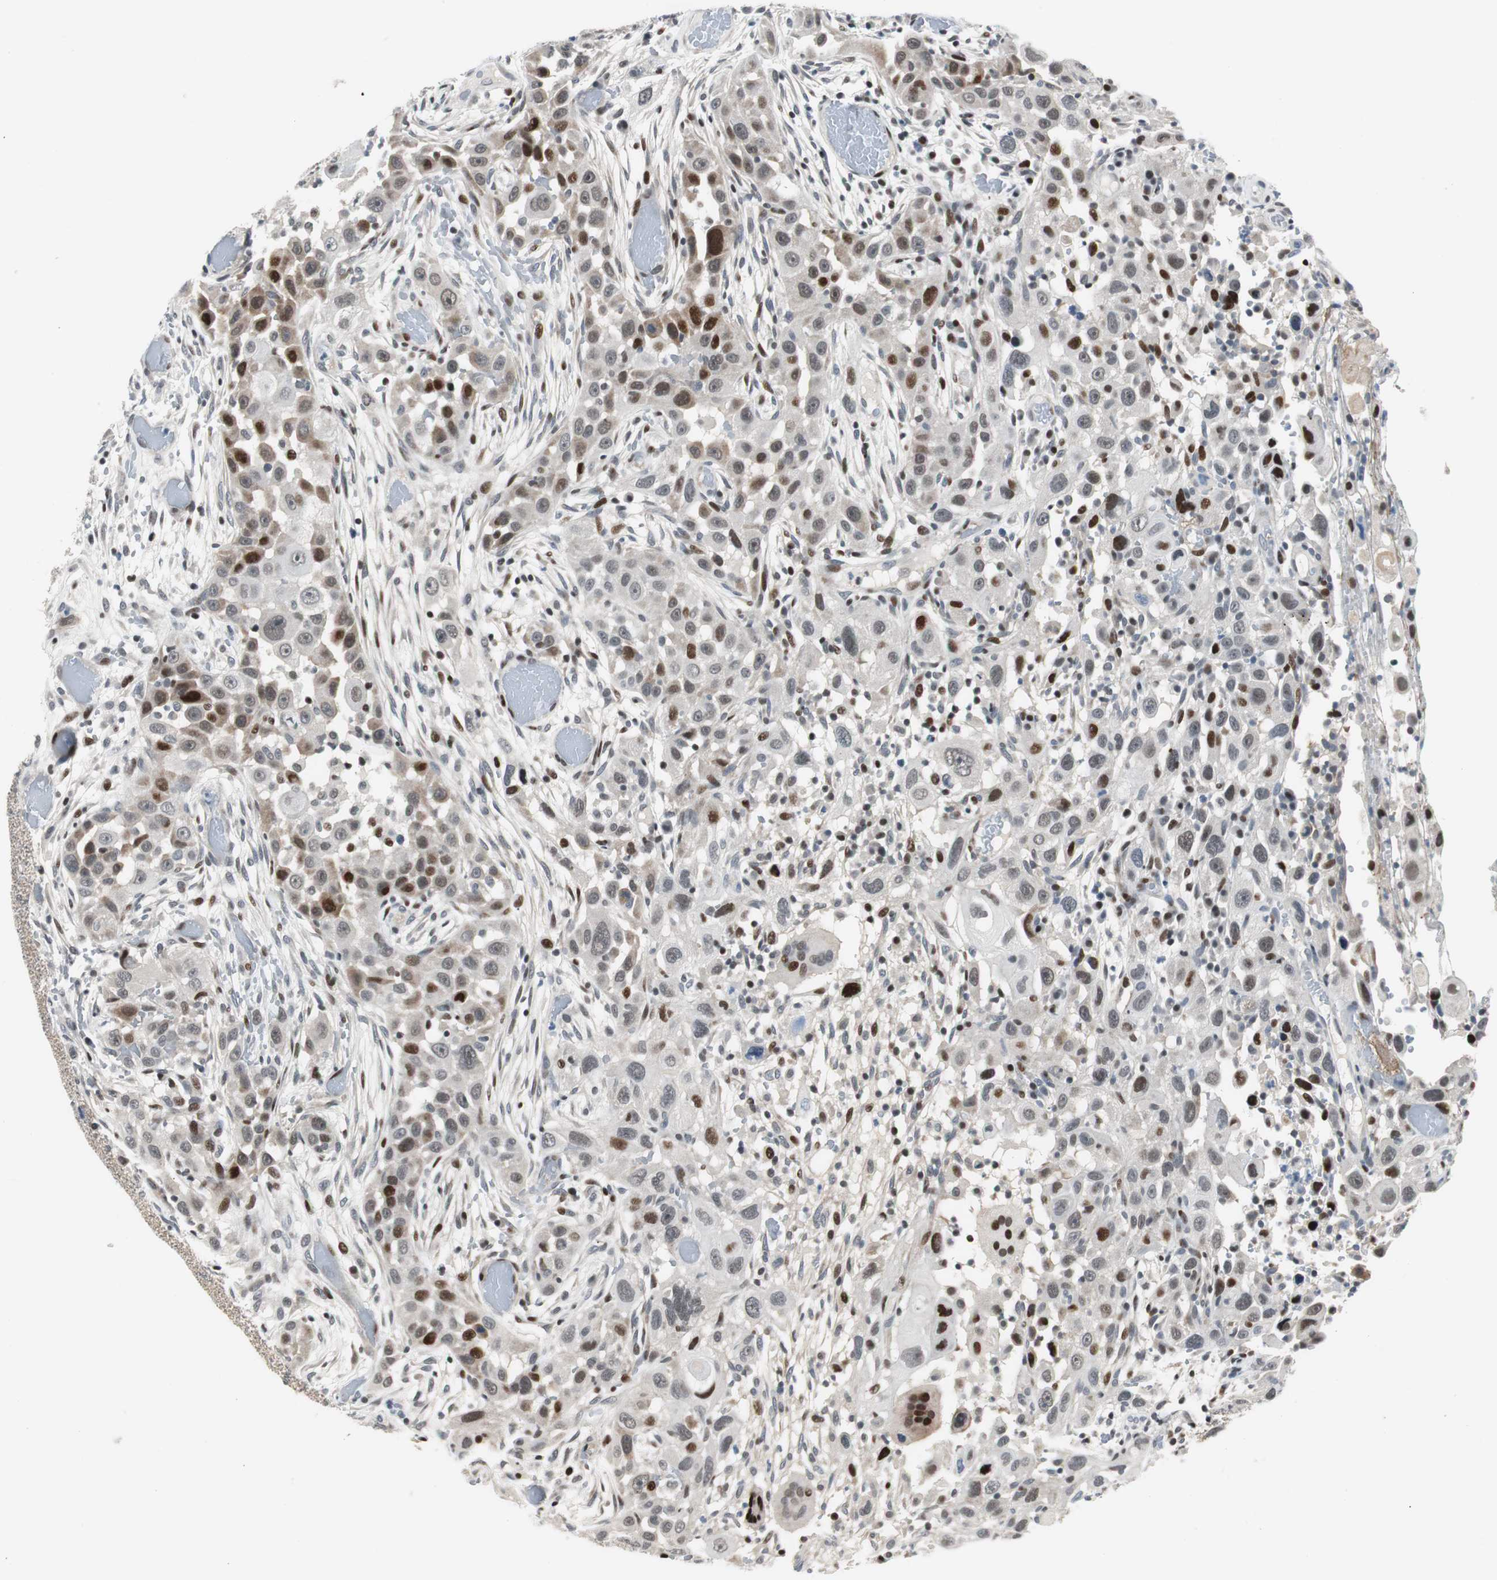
{"staining": {"intensity": "strong", "quantity": "25%-75%", "location": "nuclear"}, "tissue": "head and neck cancer", "cell_type": "Tumor cells", "image_type": "cancer", "snomed": [{"axis": "morphology", "description": "Carcinoma, NOS"}, {"axis": "topography", "description": "Head-Neck"}], "caption": "A high amount of strong nuclear expression is seen in about 25%-75% of tumor cells in head and neck cancer (carcinoma) tissue.", "gene": "RAD1", "patient": {"sex": "male", "age": 87}}